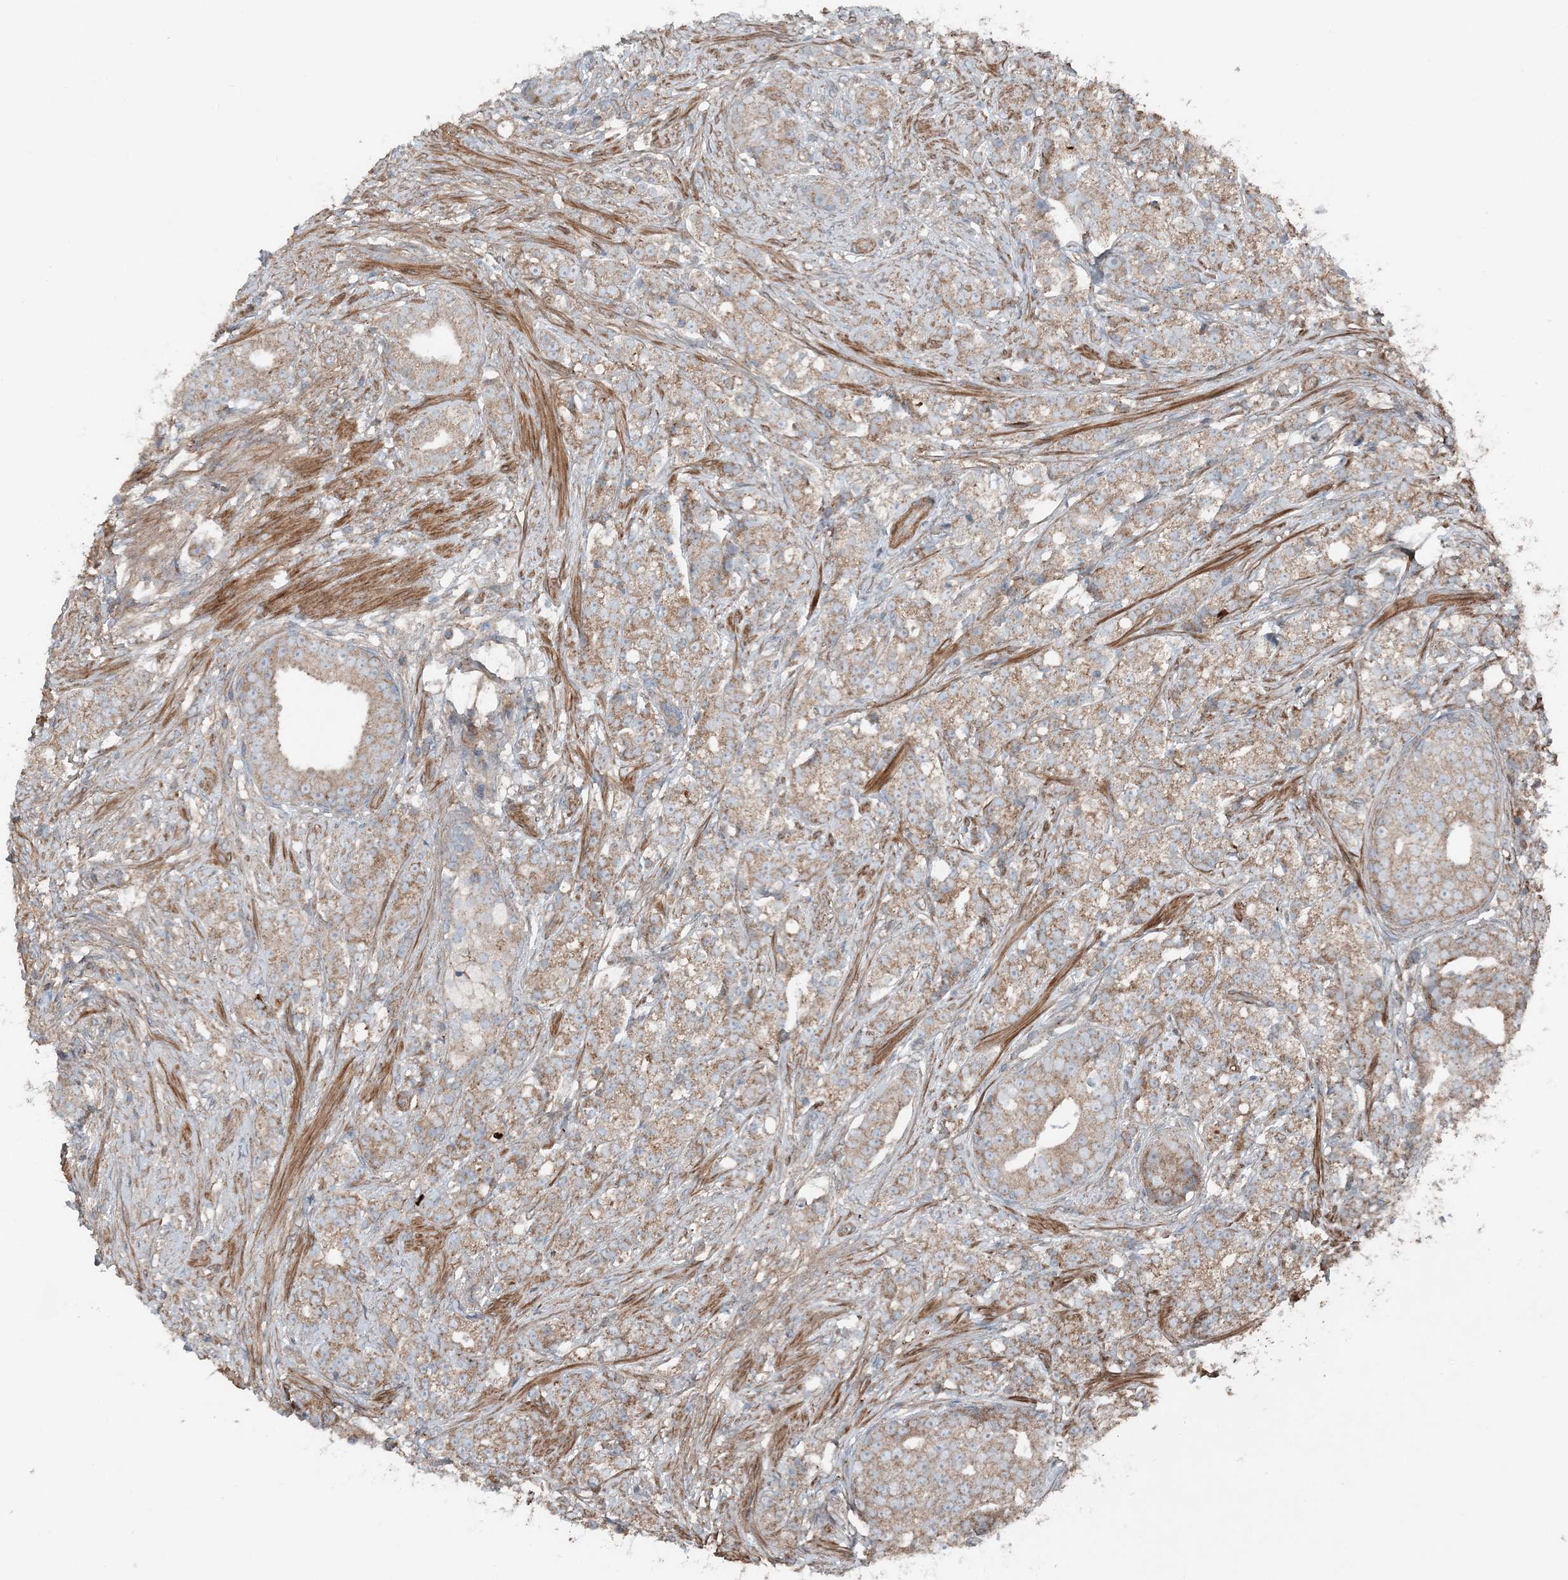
{"staining": {"intensity": "weak", "quantity": ">75%", "location": "cytoplasmic/membranous"}, "tissue": "prostate cancer", "cell_type": "Tumor cells", "image_type": "cancer", "snomed": [{"axis": "morphology", "description": "Adenocarcinoma, High grade"}, {"axis": "topography", "description": "Prostate"}], "caption": "Protein staining of prostate cancer (high-grade adenocarcinoma) tissue reveals weak cytoplasmic/membranous positivity in about >75% of tumor cells.", "gene": "KY", "patient": {"sex": "male", "age": 69}}